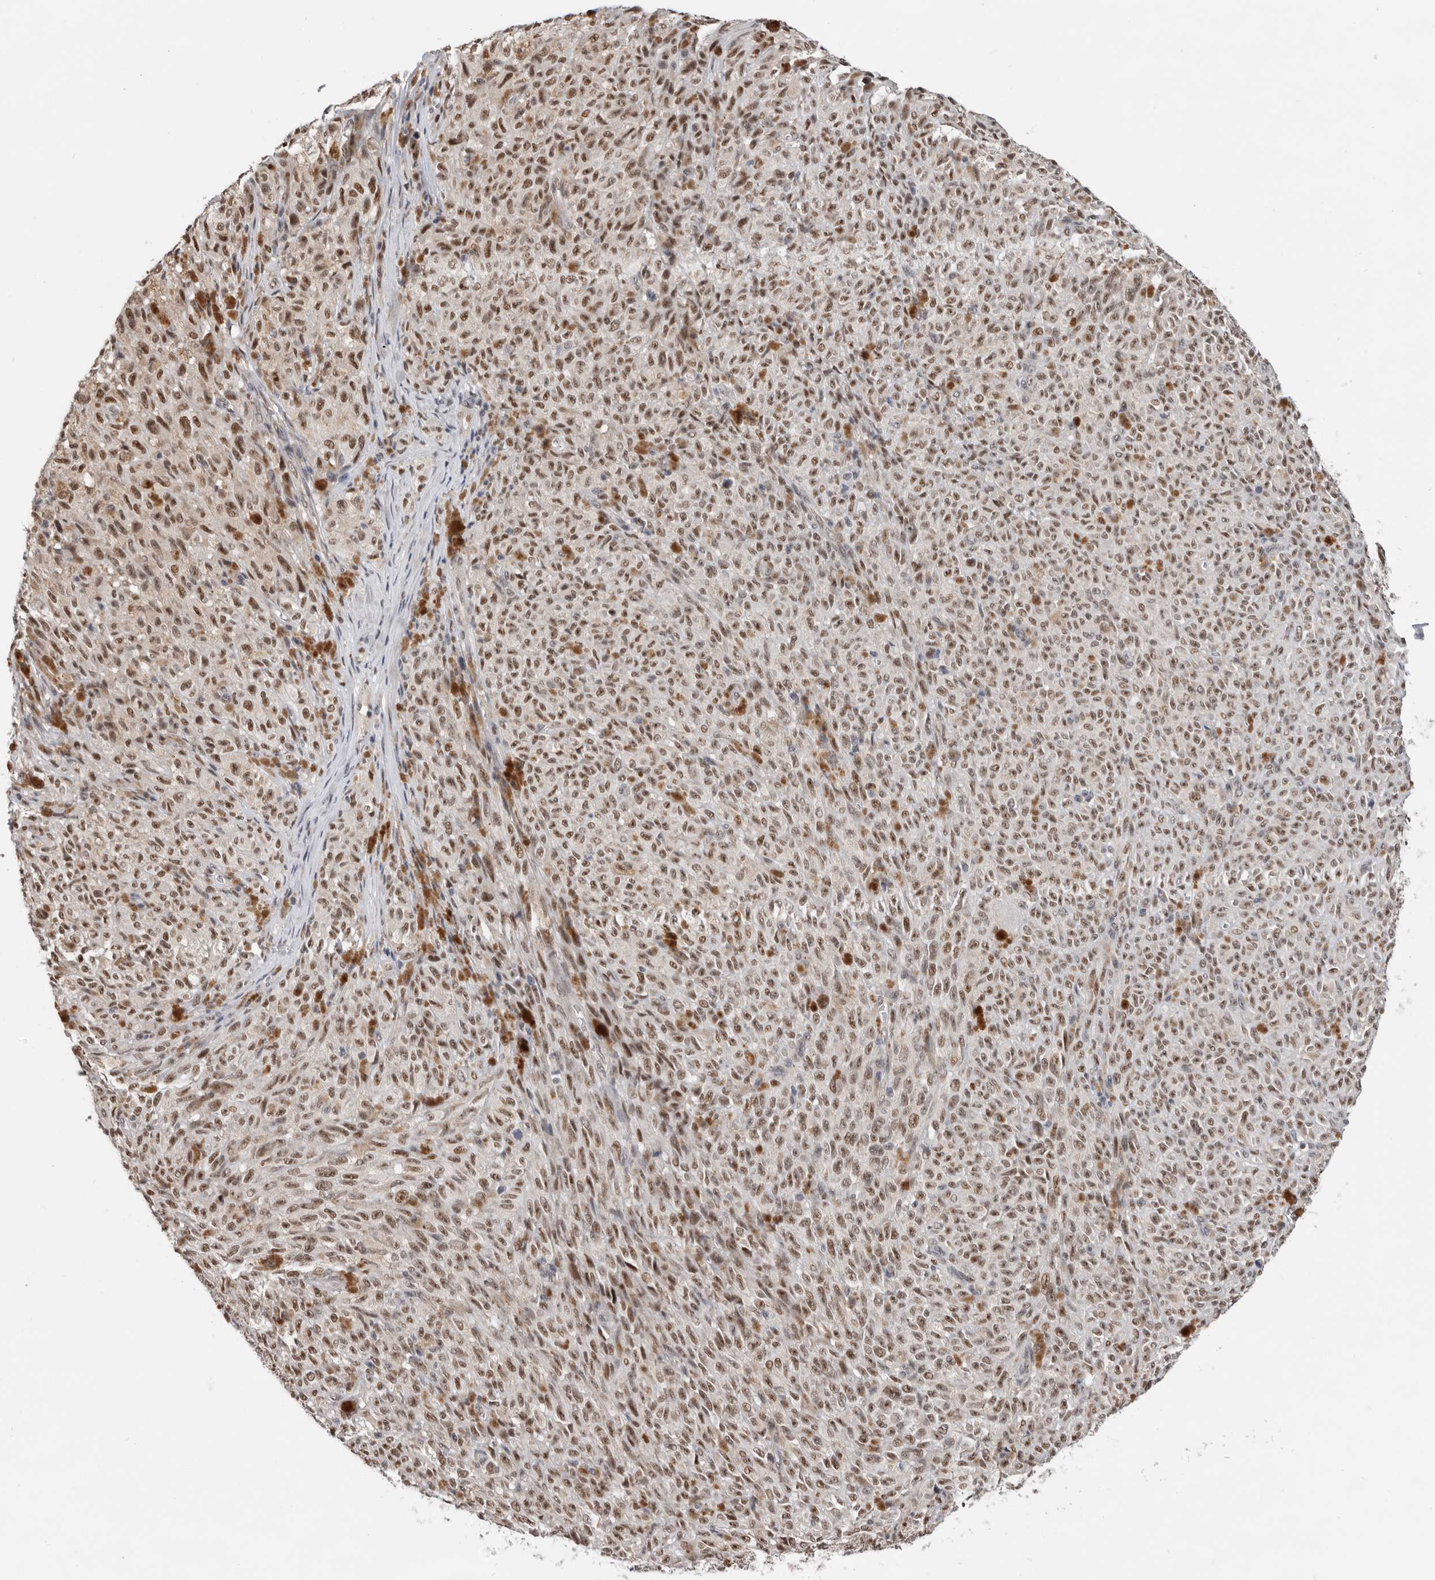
{"staining": {"intensity": "moderate", "quantity": ">75%", "location": "nuclear"}, "tissue": "melanoma", "cell_type": "Tumor cells", "image_type": "cancer", "snomed": [{"axis": "morphology", "description": "Malignant melanoma, NOS"}, {"axis": "topography", "description": "Skin"}], "caption": "Immunohistochemistry (IHC) of melanoma exhibits medium levels of moderate nuclear staining in about >75% of tumor cells.", "gene": "BRCA2", "patient": {"sex": "female", "age": 82}}